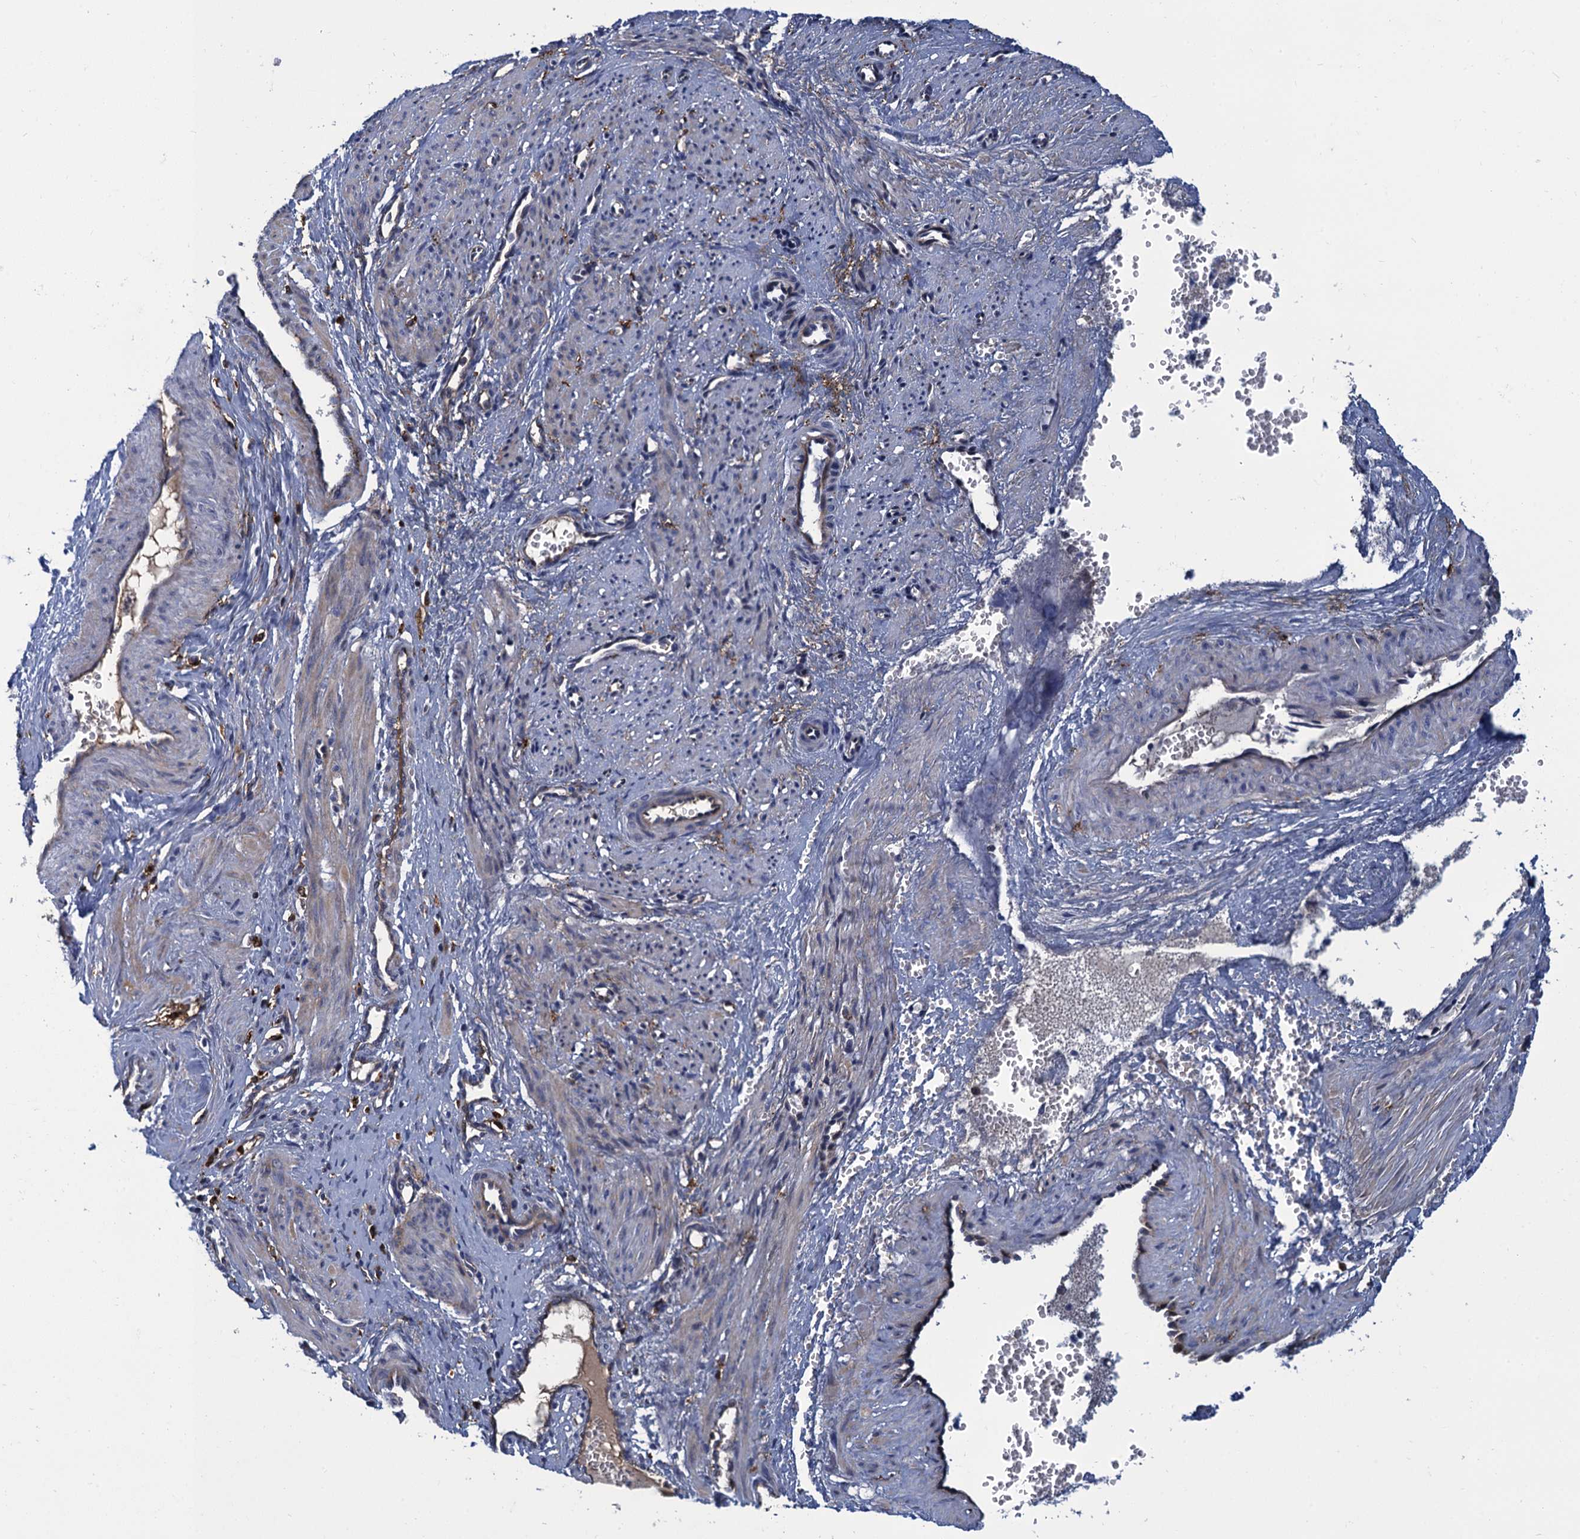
{"staining": {"intensity": "negative", "quantity": "none", "location": "none"}, "tissue": "smooth muscle", "cell_type": "Smooth muscle cells", "image_type": "normal", "snomed": [{"axis": "morphology", "description": "Normal tissue, NOS"}, {"axis": "topography", "description": "Endometrium"}], "caption": "The histopathology image exhibits no staining of smooth muscle cells in normal smooth muscle.", "gene": "DNHD1", "patient": {"sex": "female", "age": 33}}